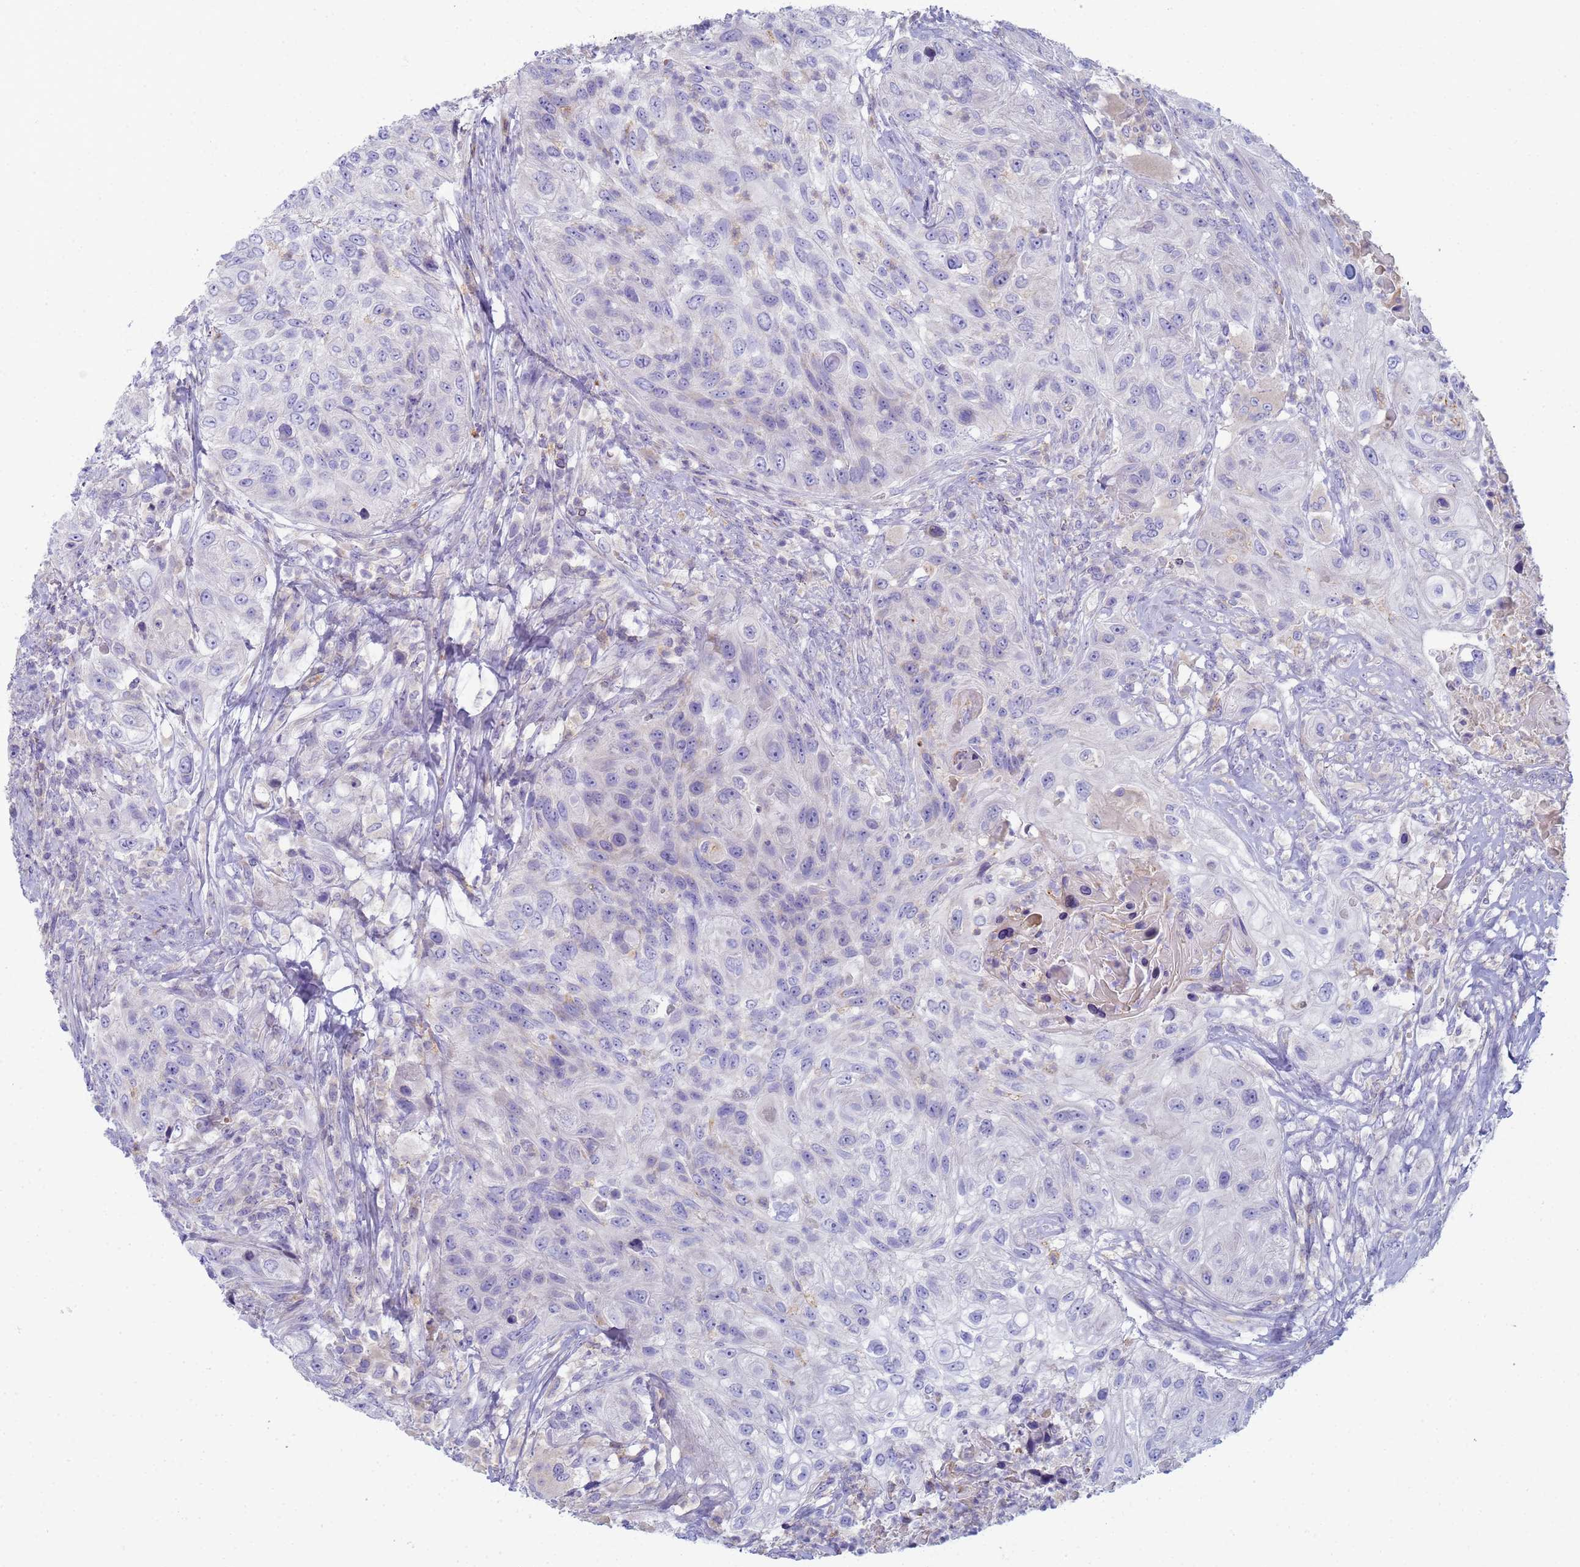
{"staining": {"intensity": "negative", "quantity": "none", "location": "none"}, "tissue": "urothelial cancer", "cell_type": "Tumor cells", "image_type": "cancer", "snomed": [{"axis": "morphology", "description": "Urothelial carcinoma, High grade"}, {"axis": "topography", "description": "Urinary bladder"}], "caption": "Immunohistochemical staining of urothelial carcinoma (high-grade) displays no significant expression in tumor cells. The staining was performed using DAB (3,3'-diaminobenzidine) to visualize the protein expression in brown, while the nuclei were stained in blue with hematoxylin (Magnification: 20x).", "gene": "CR1", "patient": {"sex": "female", "age": 60}}